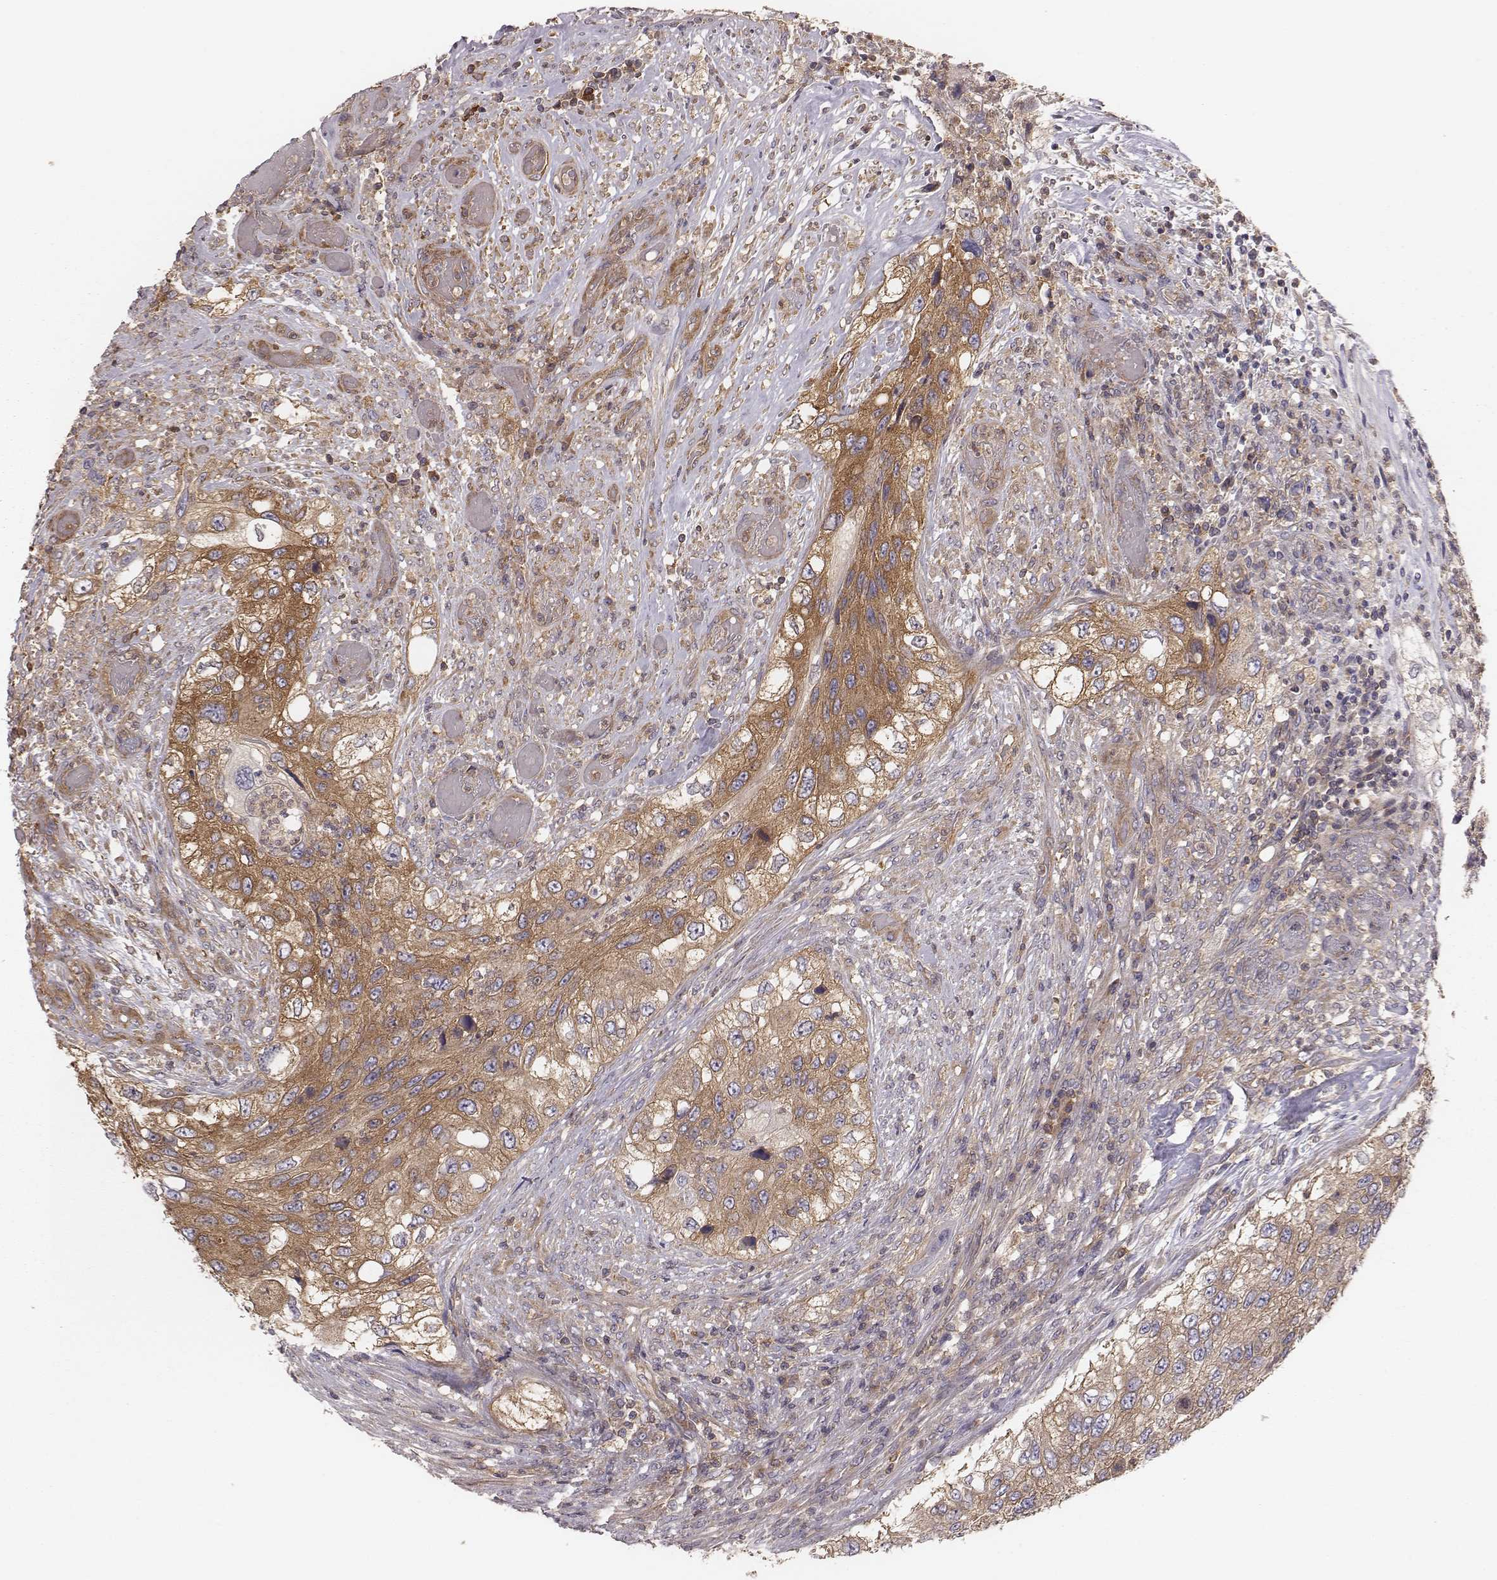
{"staining": {"intensity": "moderate", "quantity": ">75%", "location": "cytoplasmic/membranous"}, "tissue": "urothelial cancer", "cell_type": "Tumor cells", "image_type": "cancer", "snomed": [{"axis": "morphology", "description": "Urothelial carcinoma, High grade"}, {"axis": "topography", "description": "Urinary bladder"}], "caption": "Urothelial cancer tissue displays moderate cytoplasmic/membranous positivity in approximately >75% of tumor cells", "gene": "CAD", "patient": {"sex": "female", "age": 60}}